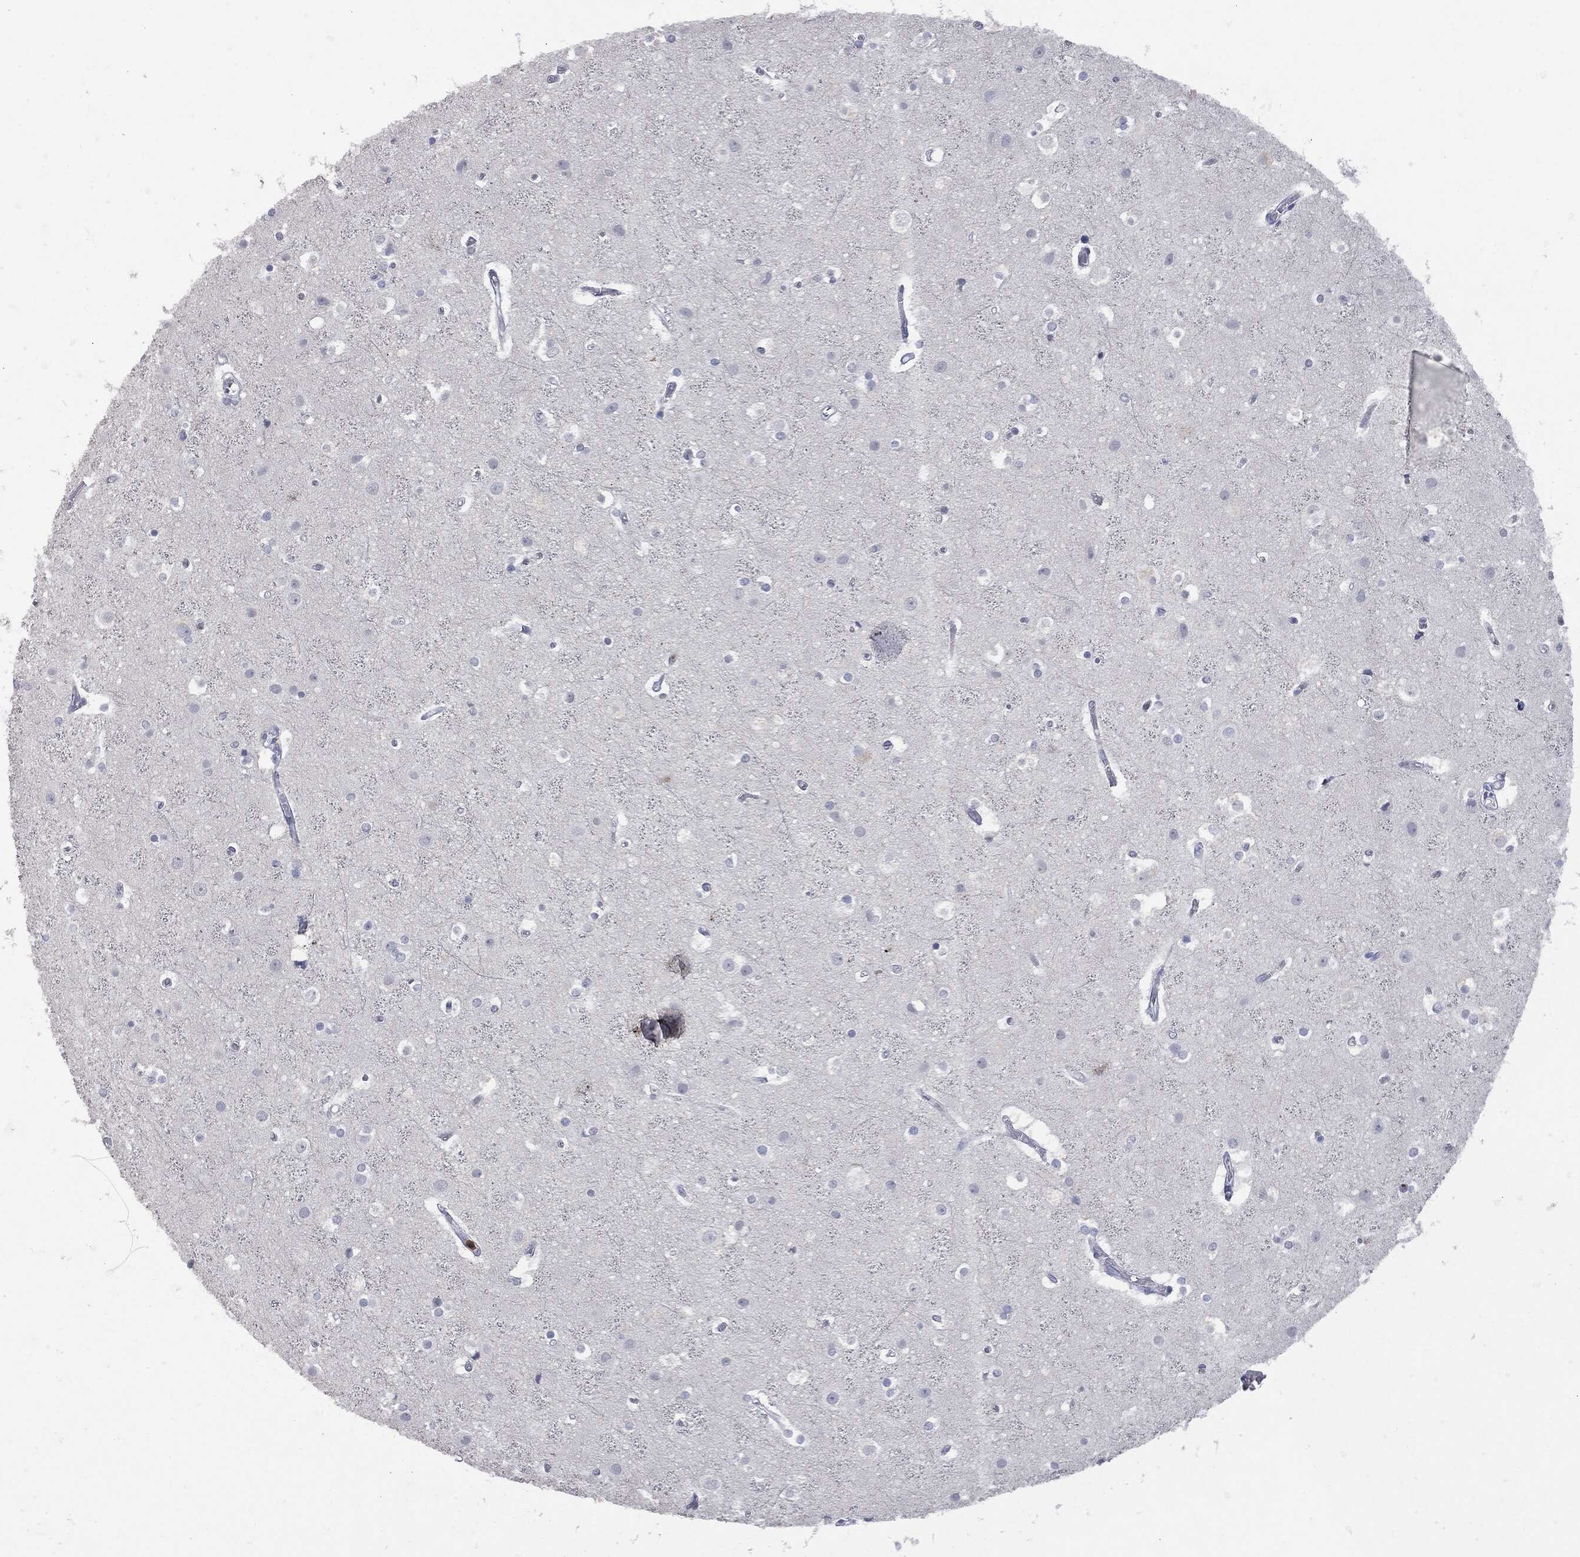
{"staining": {"intensity": "negative", "quantity": "none", "location": "none"}, "tissue": "cerebral cortex", "cell_type": "Endothelial cells", "image_type": "normal", "snomed": [{"axis": "morphology", "description": "Normal tissue, NOS"}, {"axis": "topography", "description": "Cerebral cortex"}], "caption": "Photomicrograph shows no significant protein staining in endothelial cells of unremarkable cerebral cortex. (DAB immunohistochemistry, high magnification).", "gene": "UBE2C", "patient": {"sex": "female", "age": 52}}